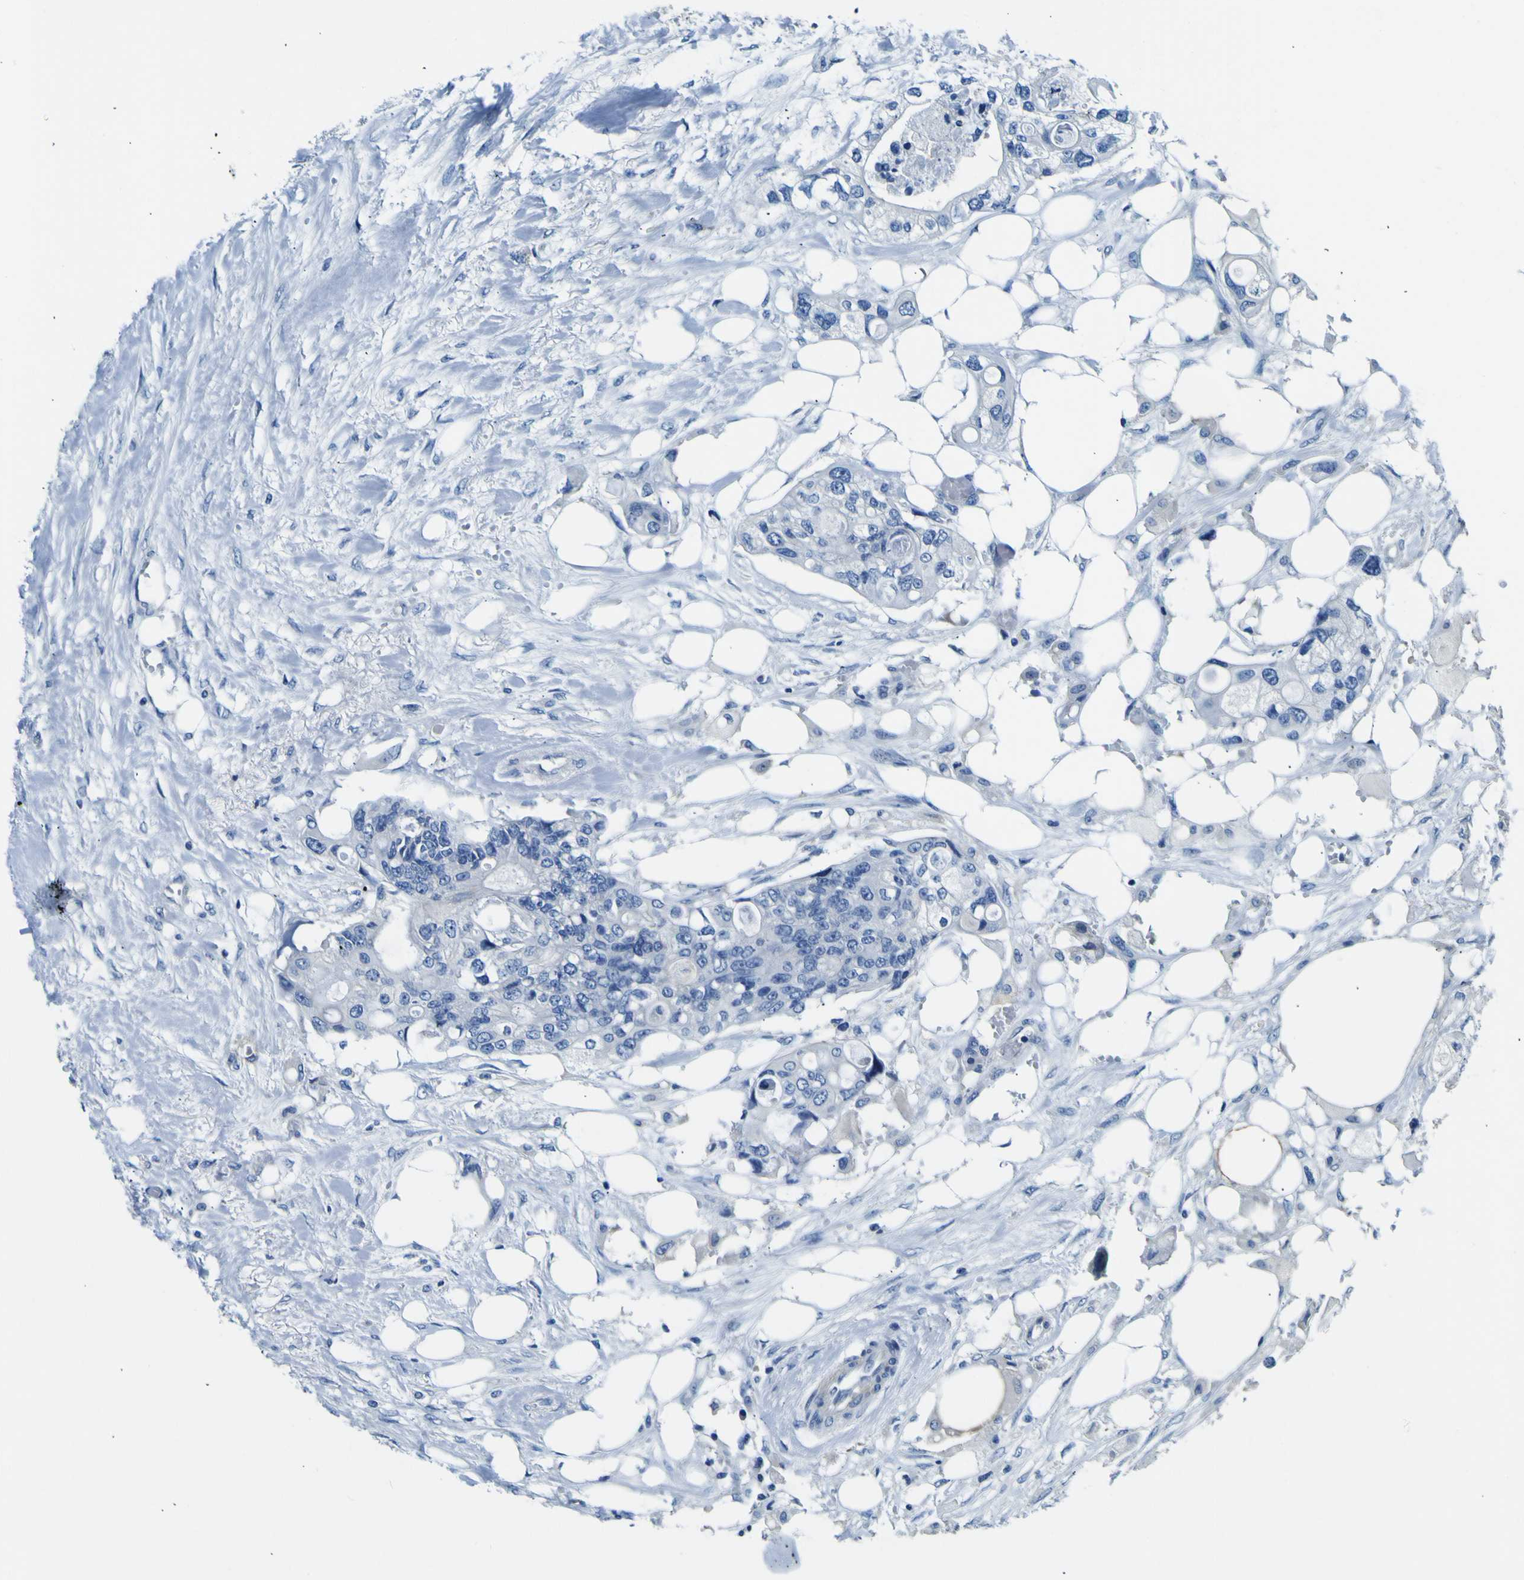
{"staining": {"intensity": "negative", "quantity": "none", "location": "none"}, "tissue": "colorectal cancer", "cell_type": "Tumor cells", "image_type": "cancer", "snomed": [{"axis": "morphology", "description": "Adenocarcinoma, NOS"}, {"axis": "topography", "description": "Colon"}], "caption": "This is a micrograph of immunohistochemistry staining of colorectal cancer (adenocarcinoma), which shows no expression in tumor cells. (Brightfield microscopy of DAB (3,3'-diaminobenzidine) IHC at high magnification).", "gene": "ADGRA2", "patient": {"sex": "female", "age": 57}}